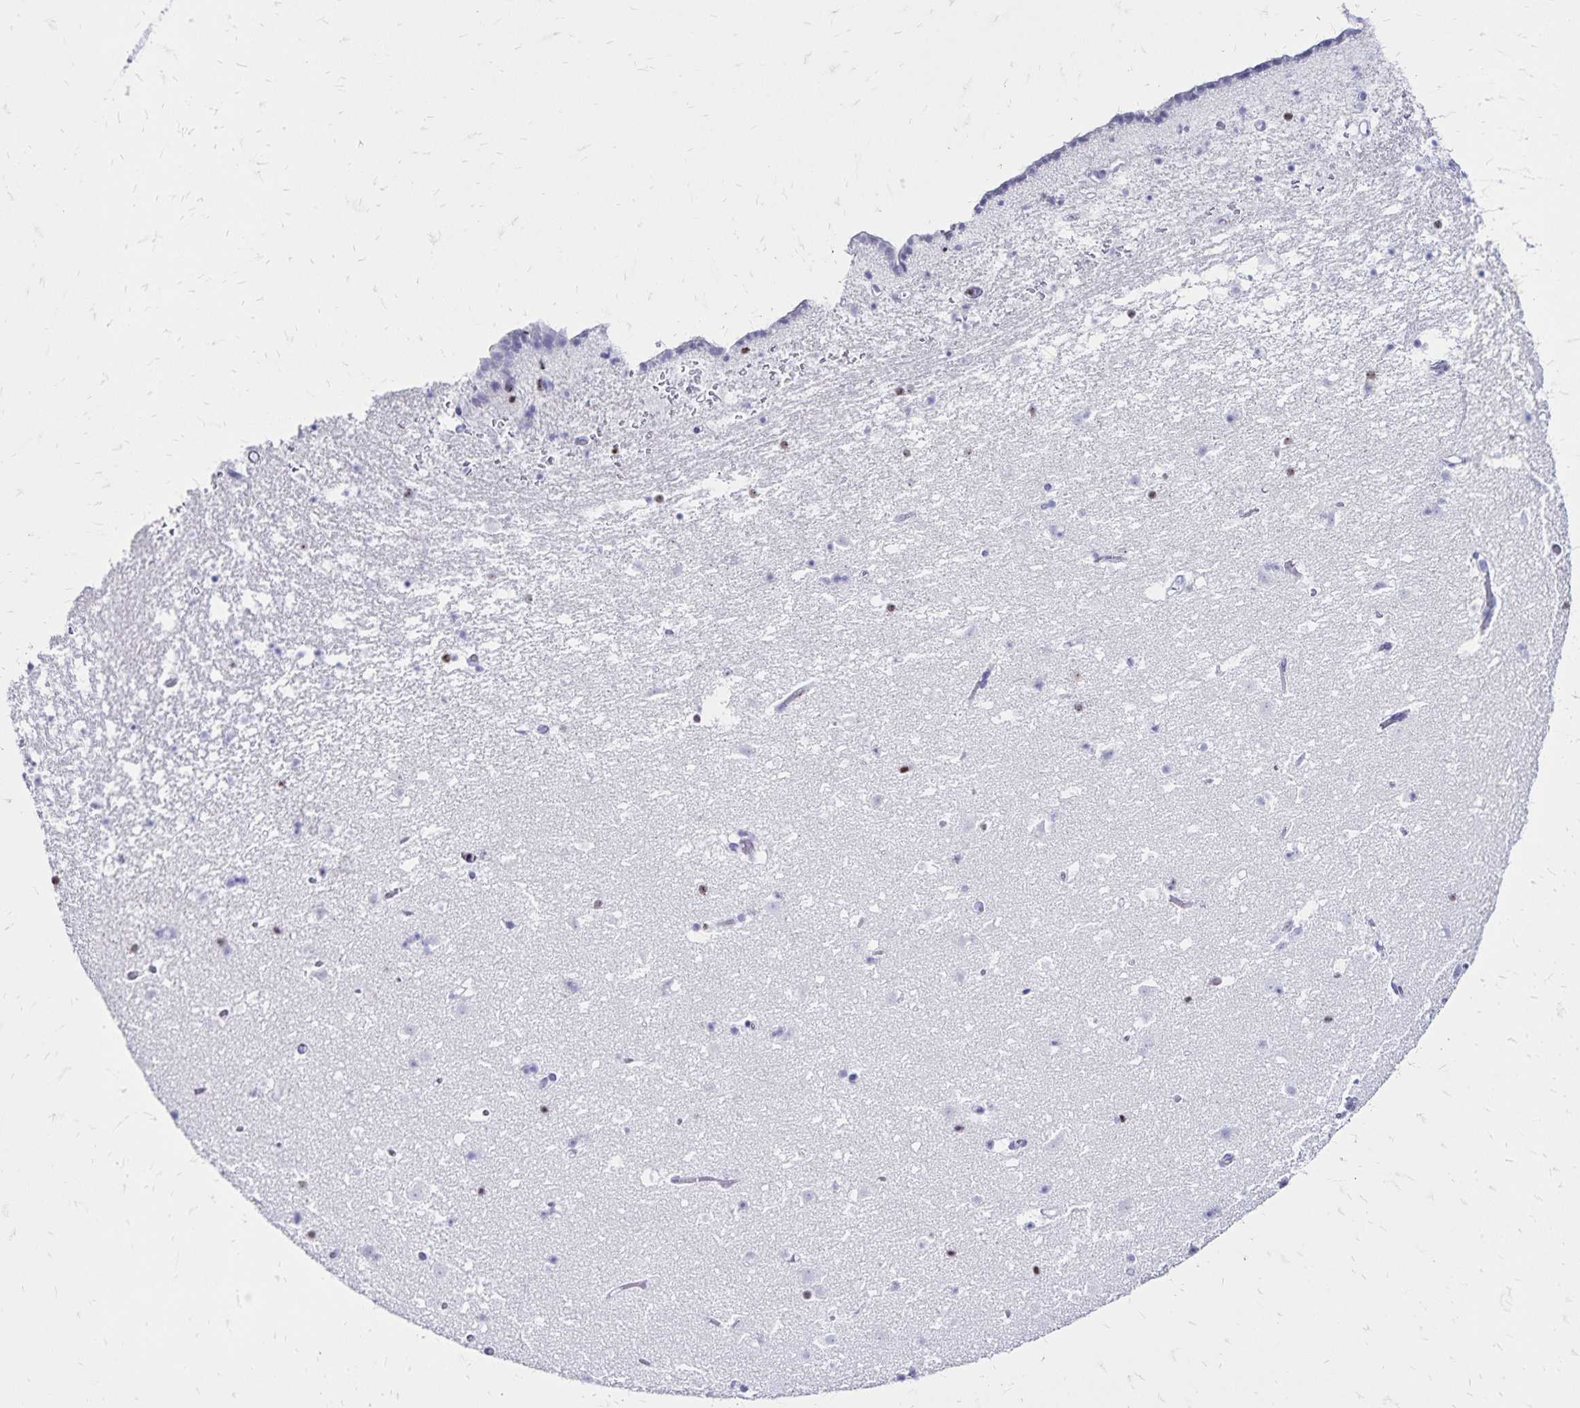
{"staining": {"intensity": "negative", "quantity": "none", "location": "none"}, "tissue": "caudate", "cell_type": "Glial cells", "image_type": "normal", "snomed": [{"axis": "morphology", "description": "Normal tissue, NOS"}, {"axis": "topography", "description": "Lateral ventricle wall"}], "caption": "Immunohistochemical staining of unremarkable human caudate reveals no significant staining in glial cells.", "gene": "IKZF1", "patient": {"sex": "female", "age": 42}}